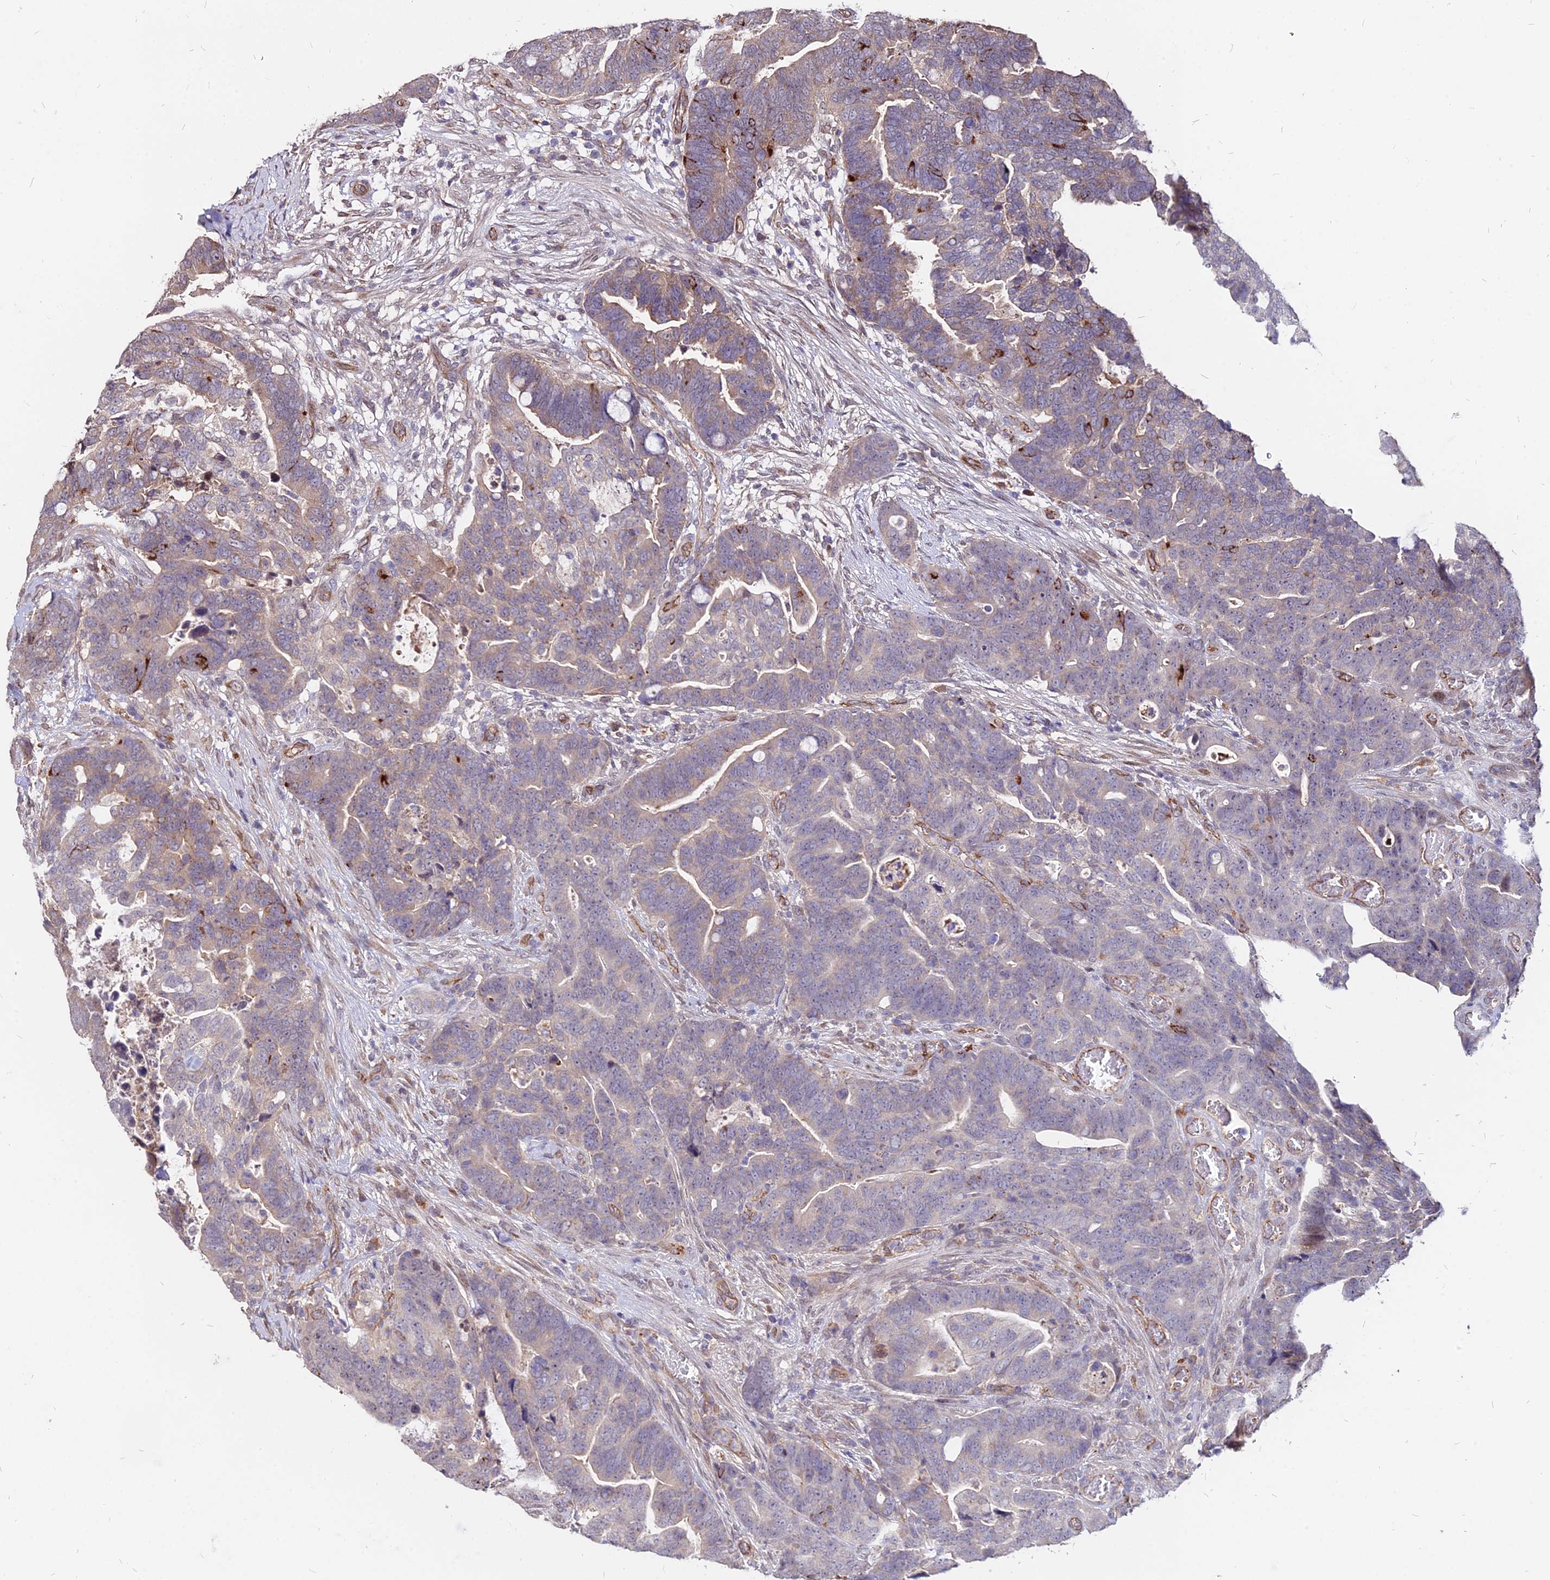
{"staining": {"intensity": "weak", "quantity": "25%-75%", "location": "cytoplasmic/membranous"}, "tissue": "colorectal cancer", "cell_type": "Tumor cells", "image_type": "cancer", "snomed": [{"axis": "morphology", "description": "Adenocarcinoma, NOS"}, {"axis": "topography", "description": "Colon"}], "caption": "Tumor cells exhibit low levels of weak cytoplasmic/membranous staining in about 25%-75% of cells in human colorectal cancer.", "gene": "C11orf68", "patient": {"sex": "female", "age": 82}}